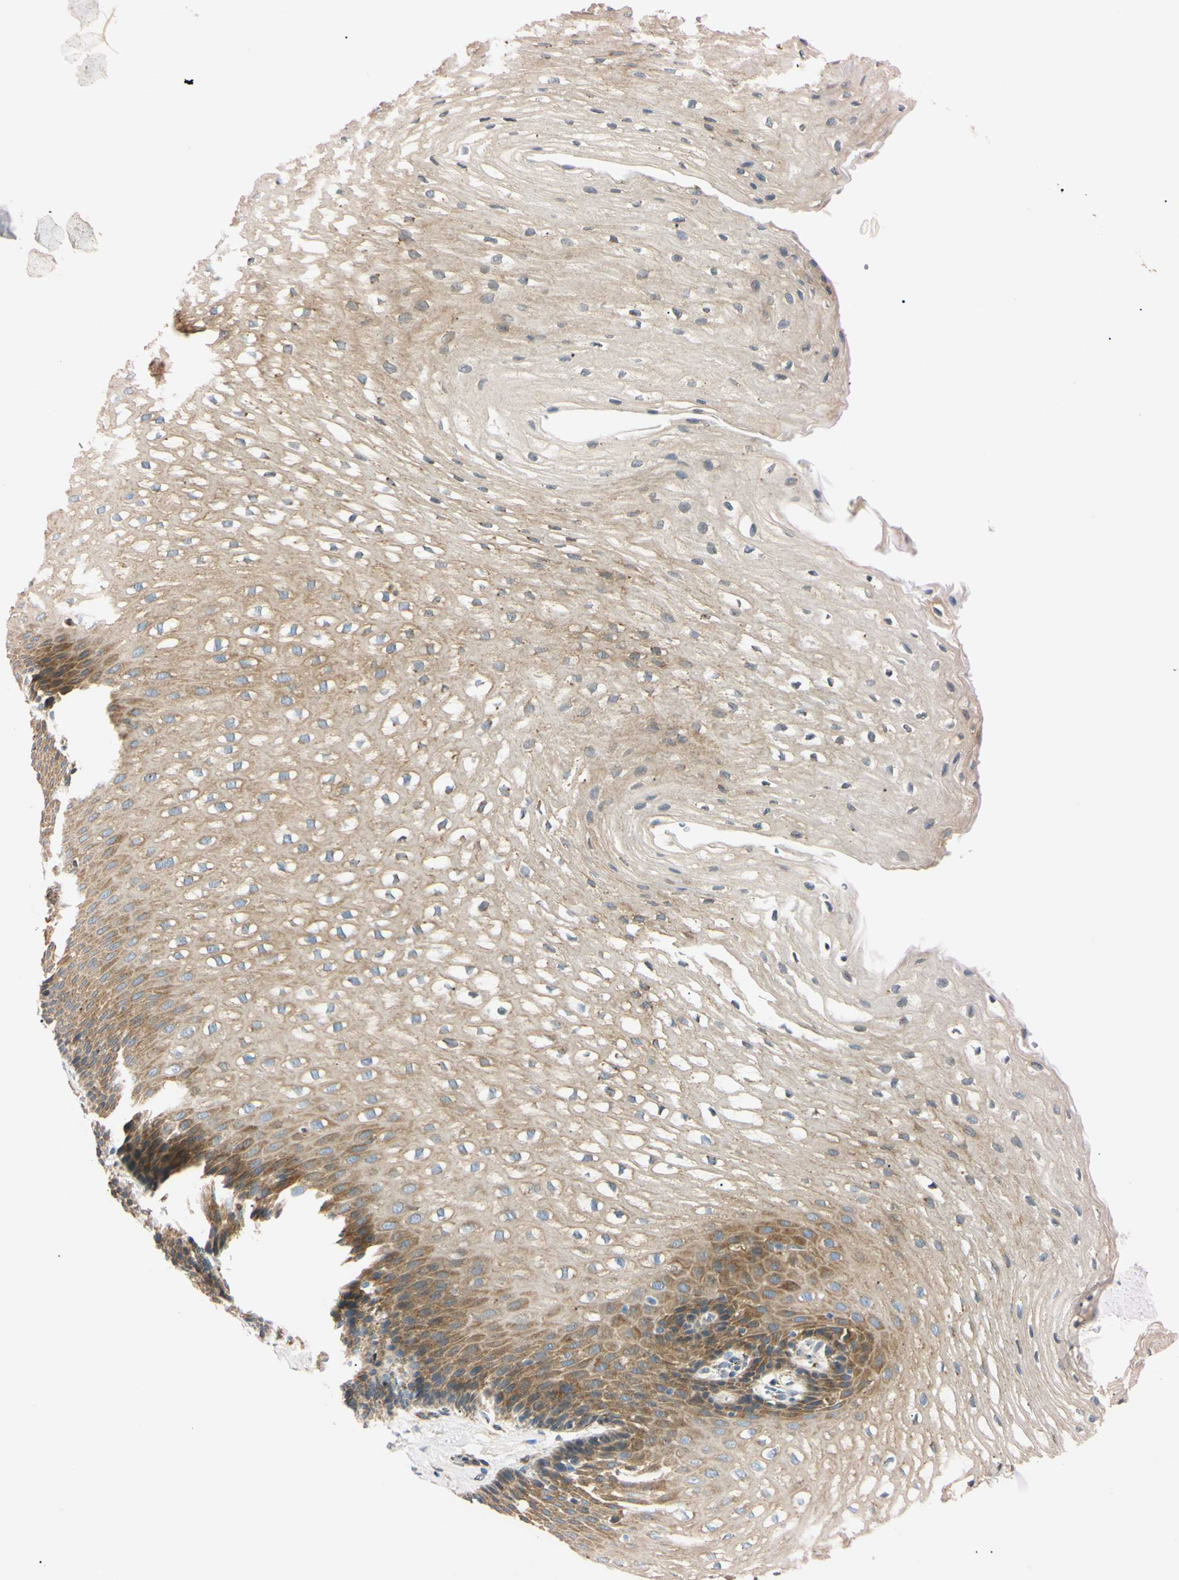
{"staining": {"intensity": "moderate", "quantity": ">75%", "location": "cytoplasmic/membranous"}, "tissue": "esophagus", "cell_type": "Squamous epithelial cells", "image_type": "normal", "snomed": [{"axis": "morphology", "description": "Normal tissue, NOS"}, {"axis": "topography", "description": "Esophagus"}], "caption": "An immunohistochemistry (IHC) histopathology image of unremarkable tissue is shown. Protein staining in brown highlights moderate cytoplasmic/membranous positivity in esophagus within squamous epithelial cells. The protein of interest is stained brown, and the nuclei are stained in blue (DAB IHC with brightfield microscopy, high magnification).", "gene": "IER3IP1", "patient": {"sex": "male", "age": 48}}